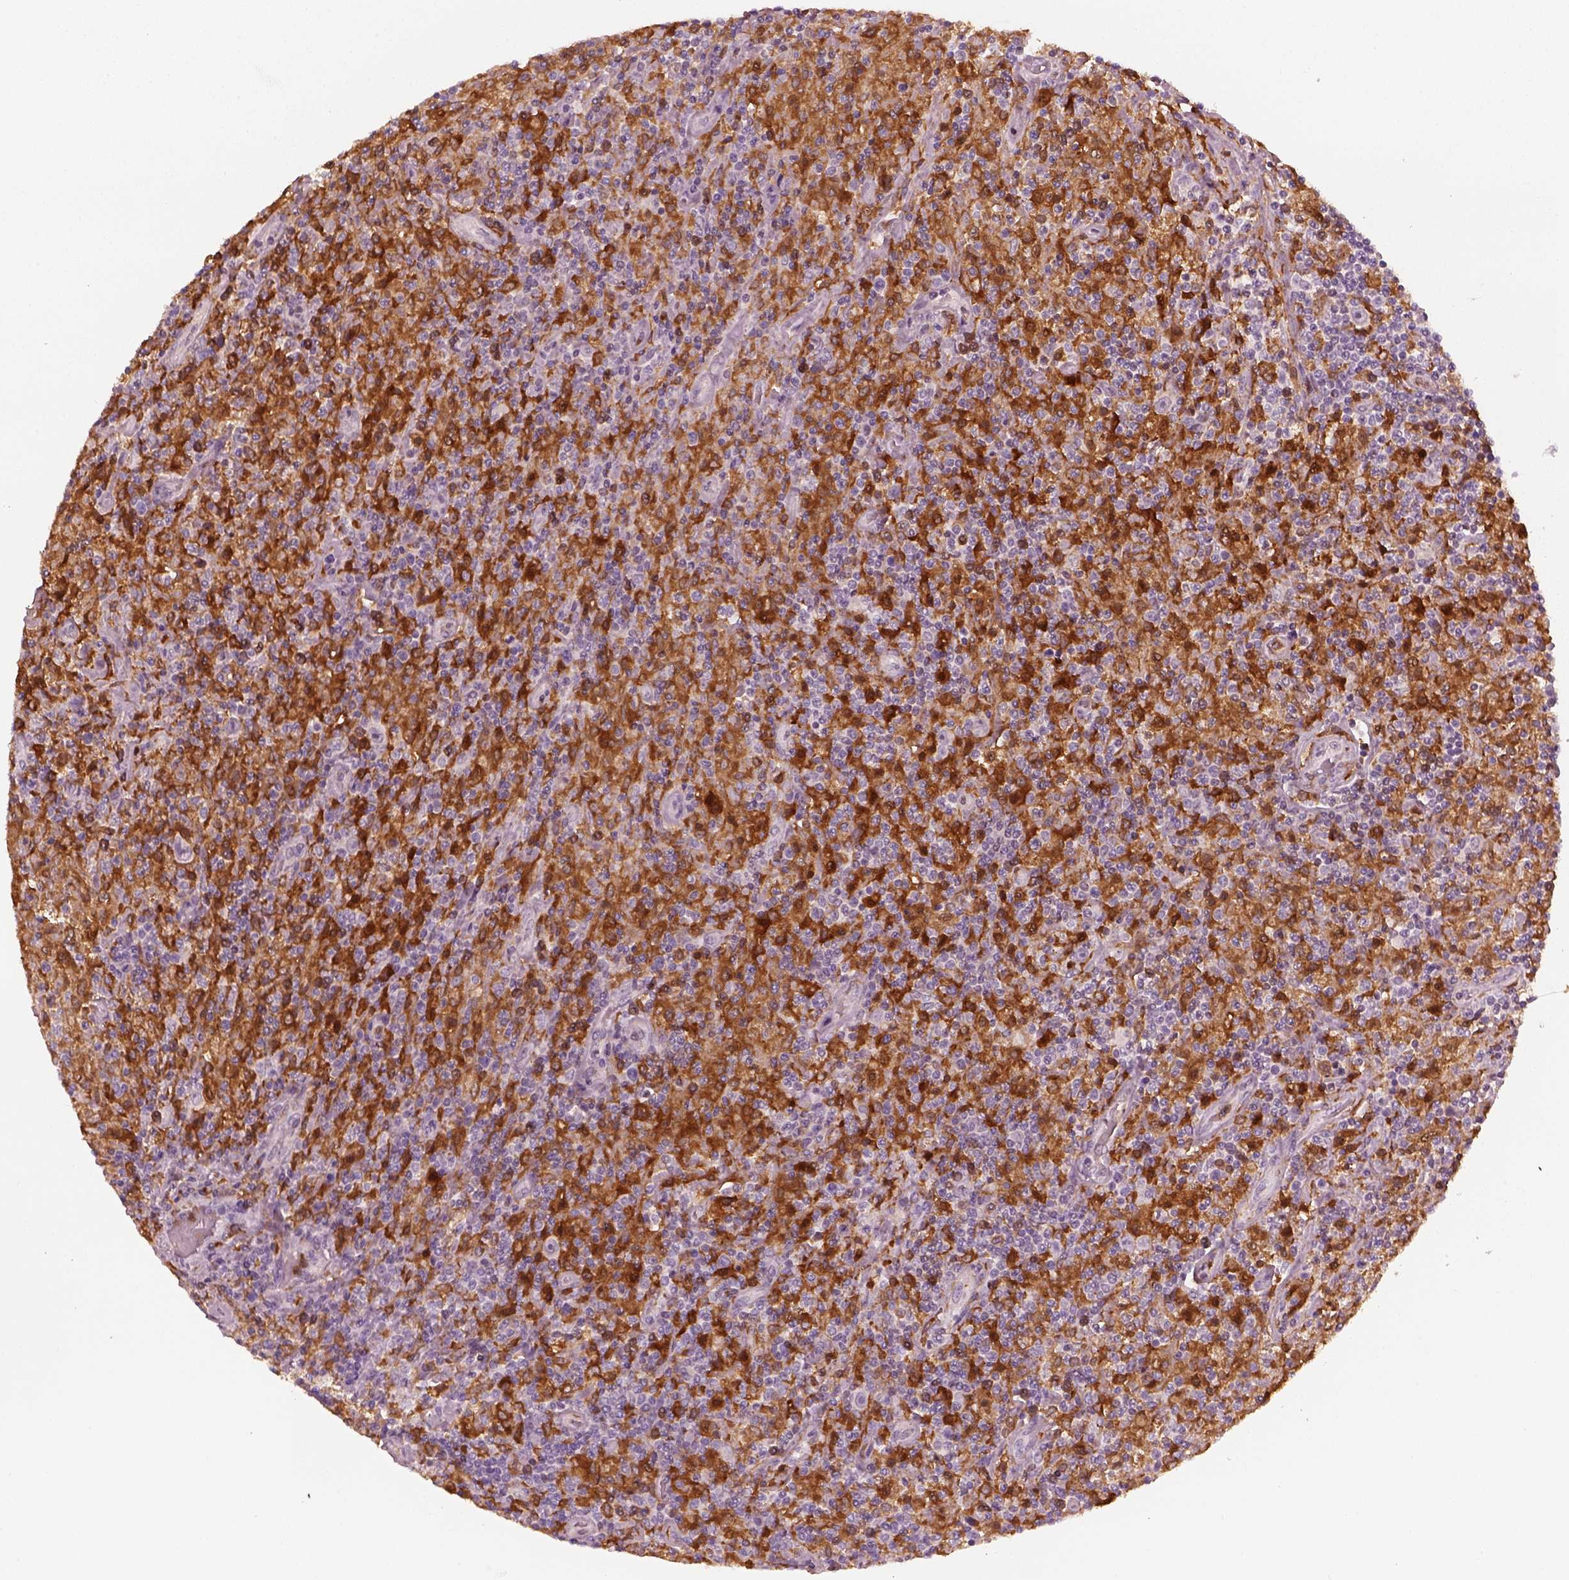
{"staining": {"intensity": "negative", "quantity": "none", "location": "none"}, "tissue": "lymphoma", "cell_type": "Tumor cells", "image_type": "cancer", "snomed": [{"axis": "morphology", "description": "Hodgkin's disease, NOS"}, {"axis": "topography", "description": "Lymph node"}], "caption": "This is an immunohistochemistry (IHC) image of Hodgkin's disease. There is no staining in tumor cells.", "gene": "PSTPIP2", "patient": {"sex": "male", "age": 70}}